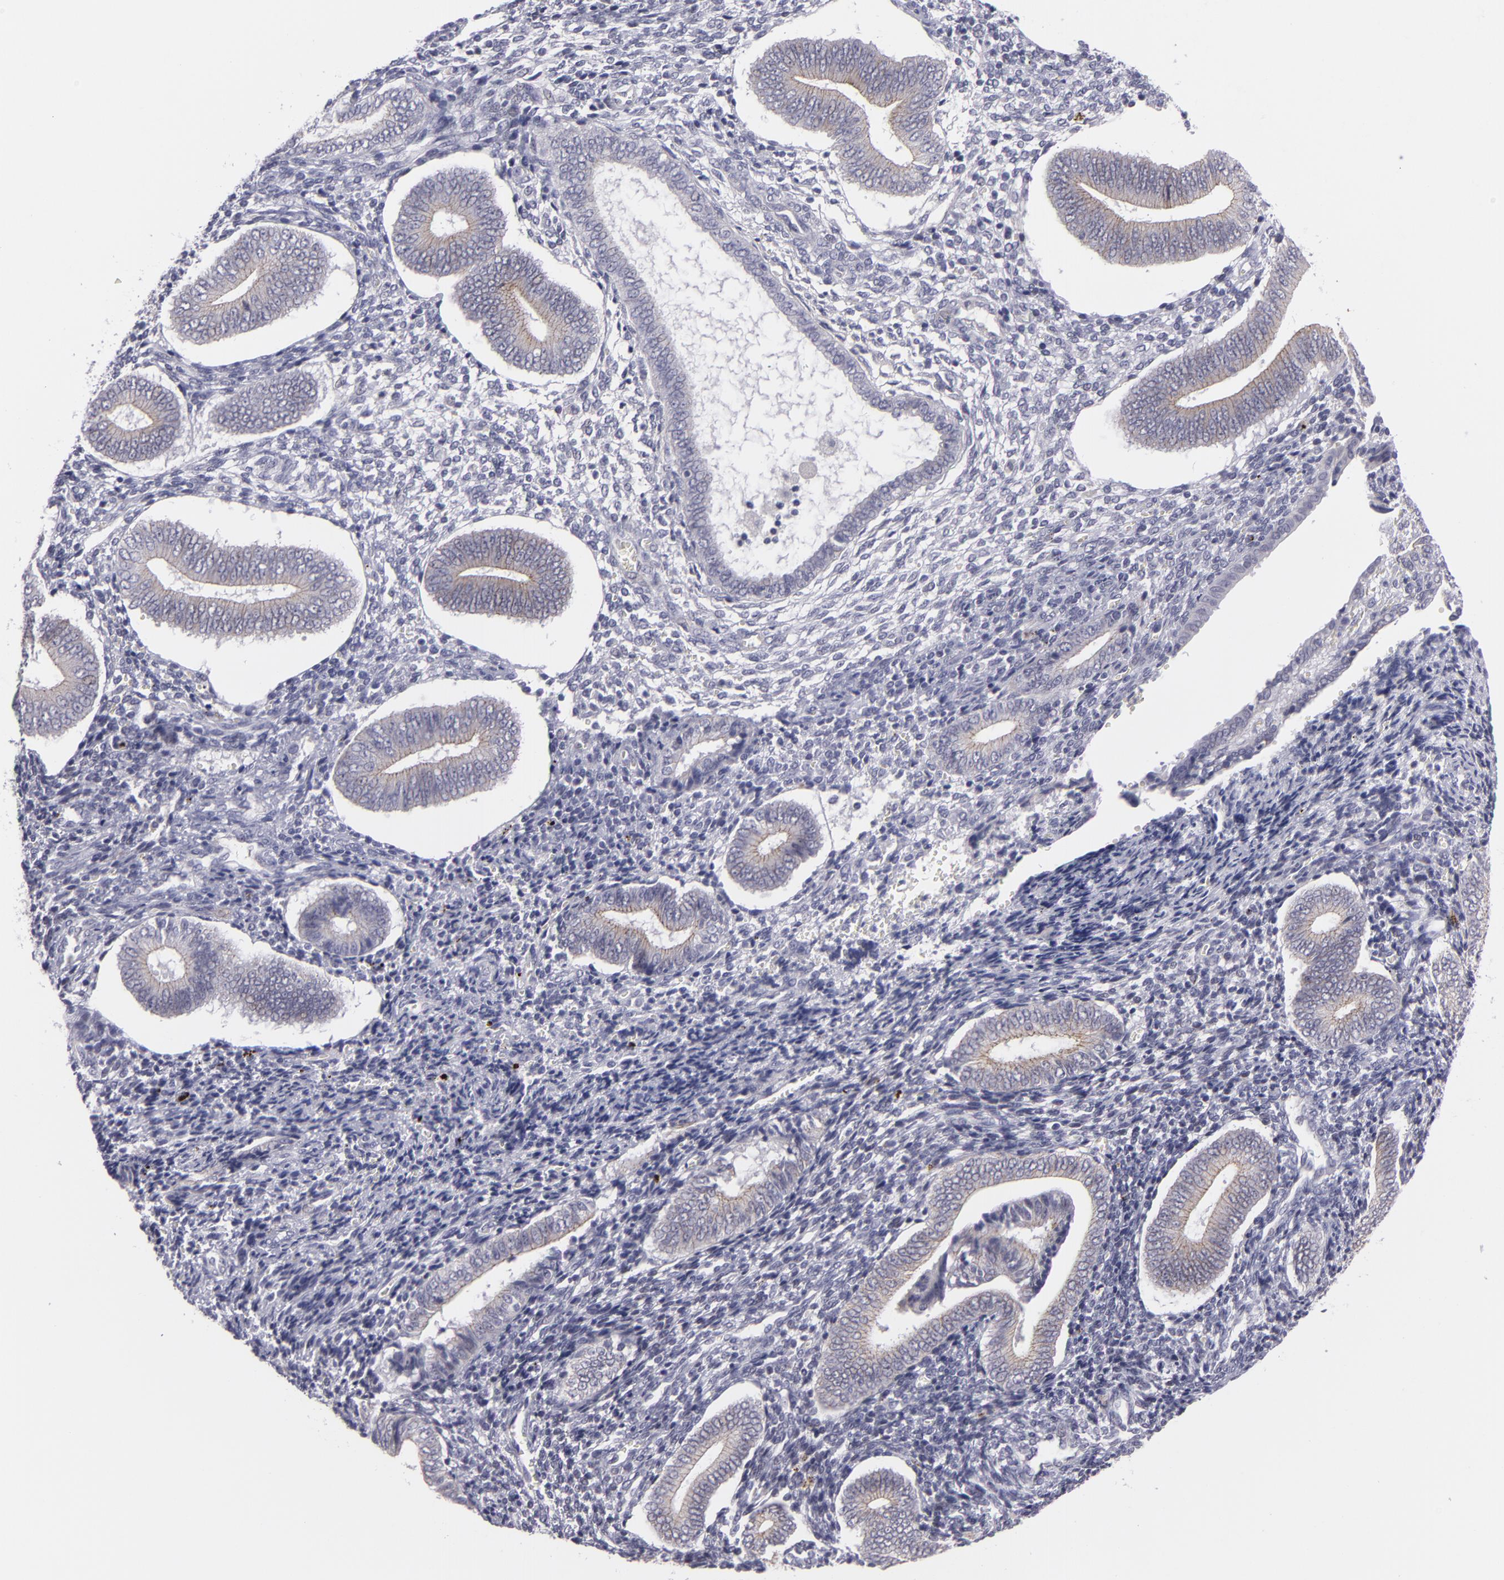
{"staining": {"intensity": "negative", "quantity": "none", "location": "none"}, "tissue": "endometrium", "cell_type": "Cells in endometrial stroma", "image_type": "normal", "snomed": [{"axis": "morphology", "description": "Normal tissue, NOS"}, {"axis": "topography", "description": "Uterus"}, {"axis": "topography", "description": "Endometrium"}], "caption": "The image displays no significant staining in cells in endometrial stroma of endometrium.", "gene": "CTNNB1", "patient": {"sex": "female", "age": 33}}